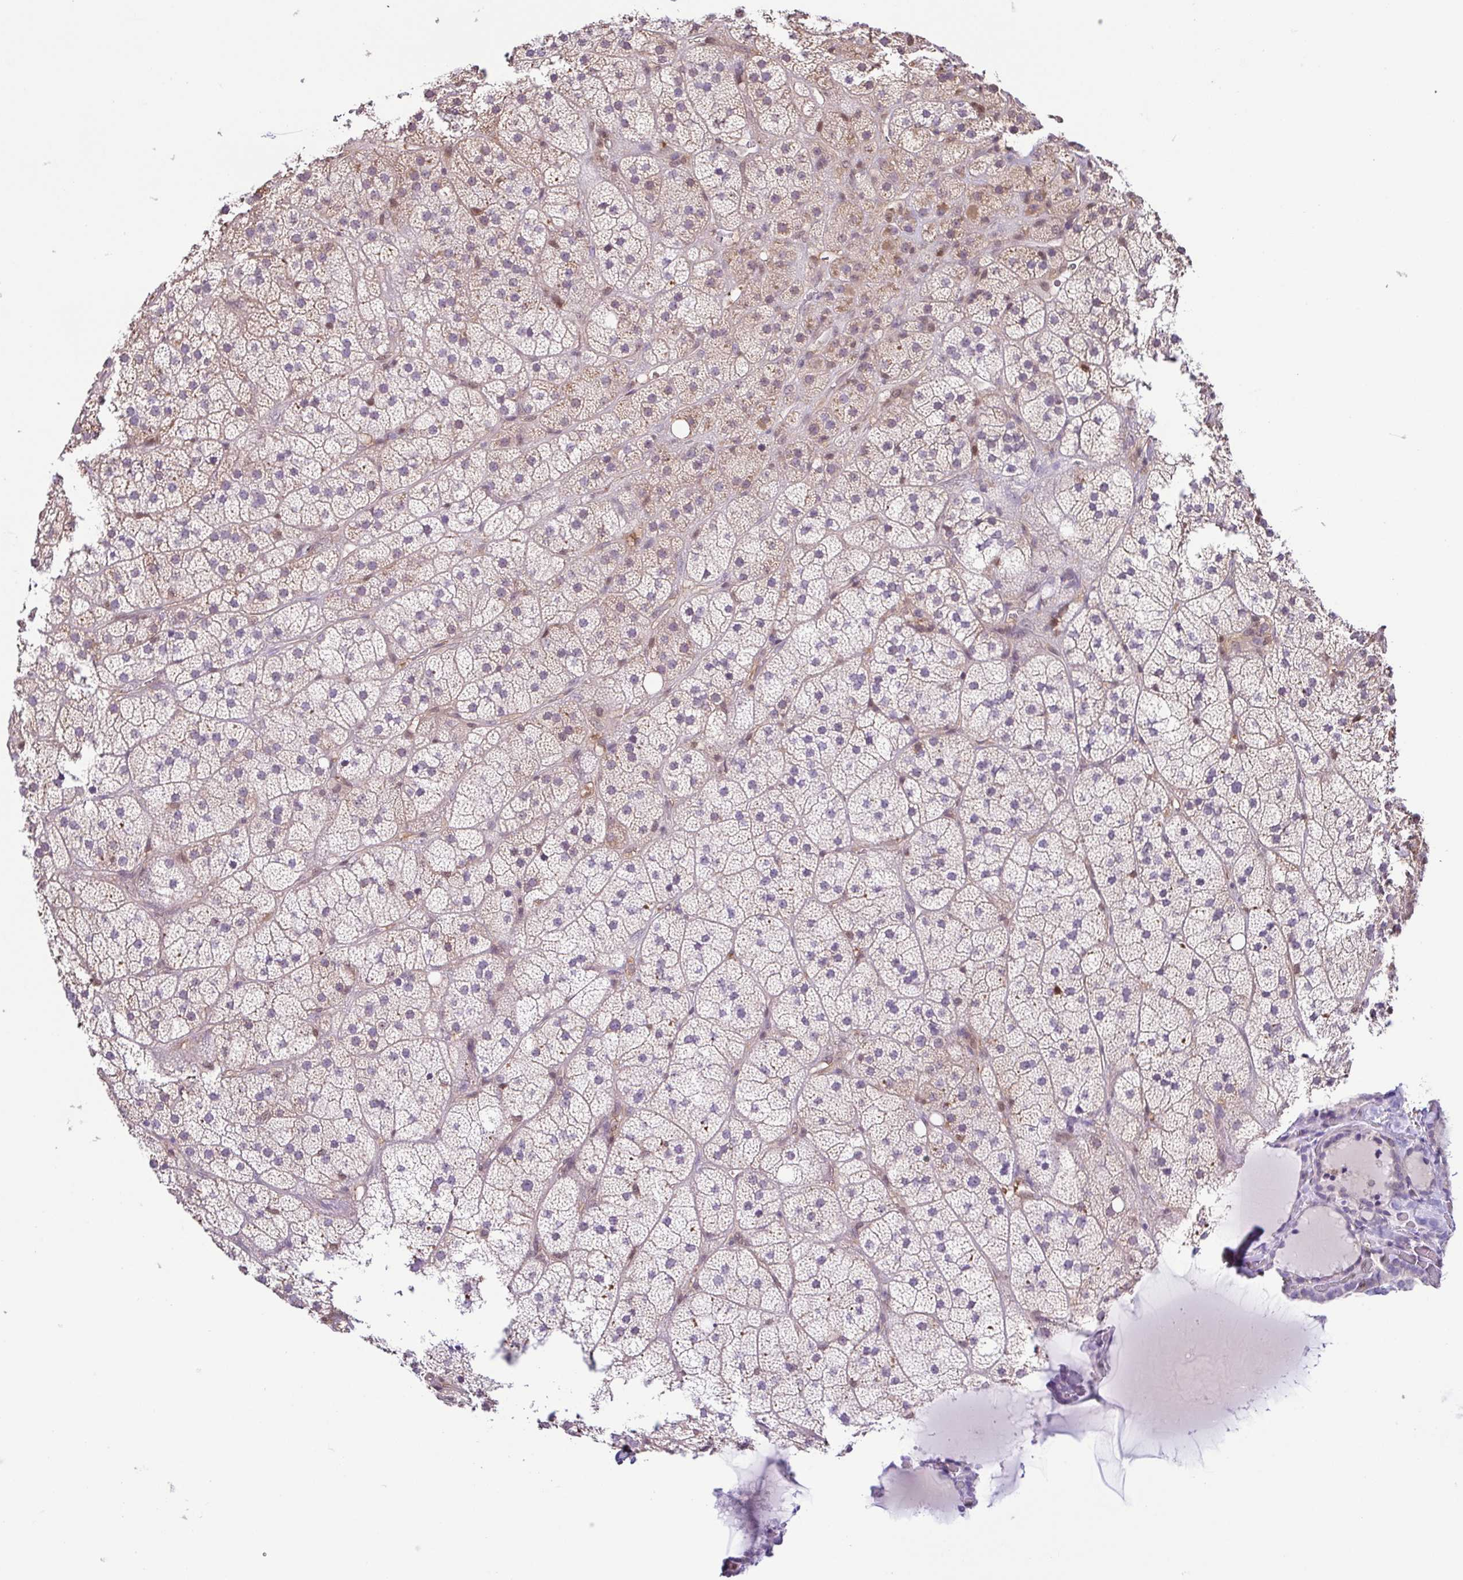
{"staining": {"intensity": "weak", "quantity": ">75%", "location": "cytoplasmic/membranous"}, "tissue": "adrenal gland", "cell_type": "Glandular cells", "image_type": "normal", "snomed": [{"axis": "morphology", "description": "Normal tissue, NOS"}, {"axis": "topography", "description": "Adrenal gland"}], "caption": "Brown immunohistochemical staining in normal human adrenal gland exhibits weak cytoplasmic/membranous positivity in approximately >75% of glandular cells. The staining is performed using DAB (3,3'-diaminobenzidine) brown chromogen to label protein expression. The nuclei are counter-stained blue using hematoxylin.", "gene": "PSMB9", "patient": {"sex": "male", "age": 57}}